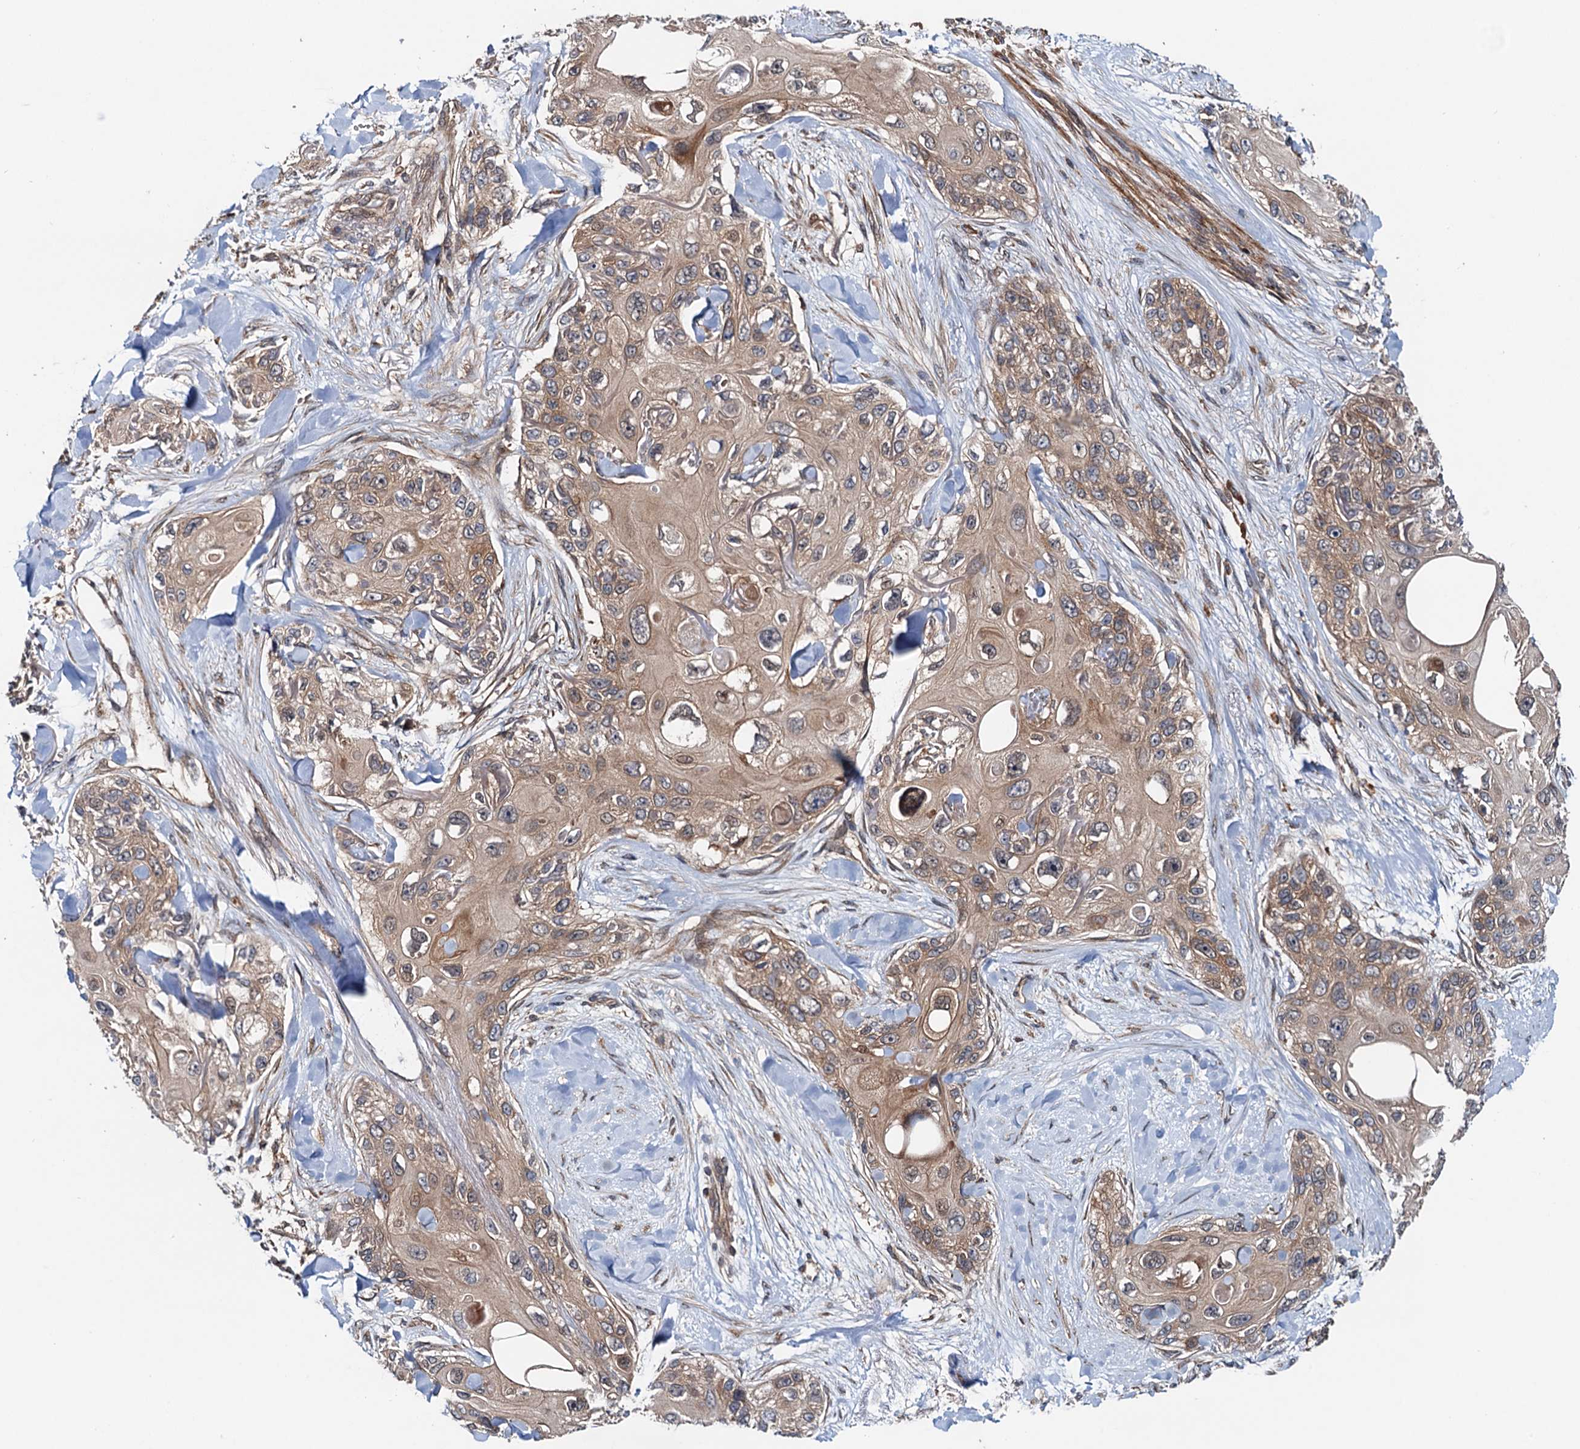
{"staining": {"intensity": "weak", "quantity": ">75%", "location": "cytoplasmic/membranous"}, "tissue": "skin cancer", "cell_type": "Tumor cells", "image_type": "cancer", "snomed": [{"axis": "morphology", "description": "Normal tissue, NOS"}, {"axis": "morphology", "description": "Squamous cell carcinoma, NOS"}, {"axis": "topography", "description": "Skin"}], "caption": "Immunohistochemical staining of human skin cancer (squamous cell carcinoma) shows low levels of weak cytoplasmic/membranous protein expression in about >75% of tumor cells.", "gene": "AAGAB", "patient": {"sex": "male", "age": 72}}